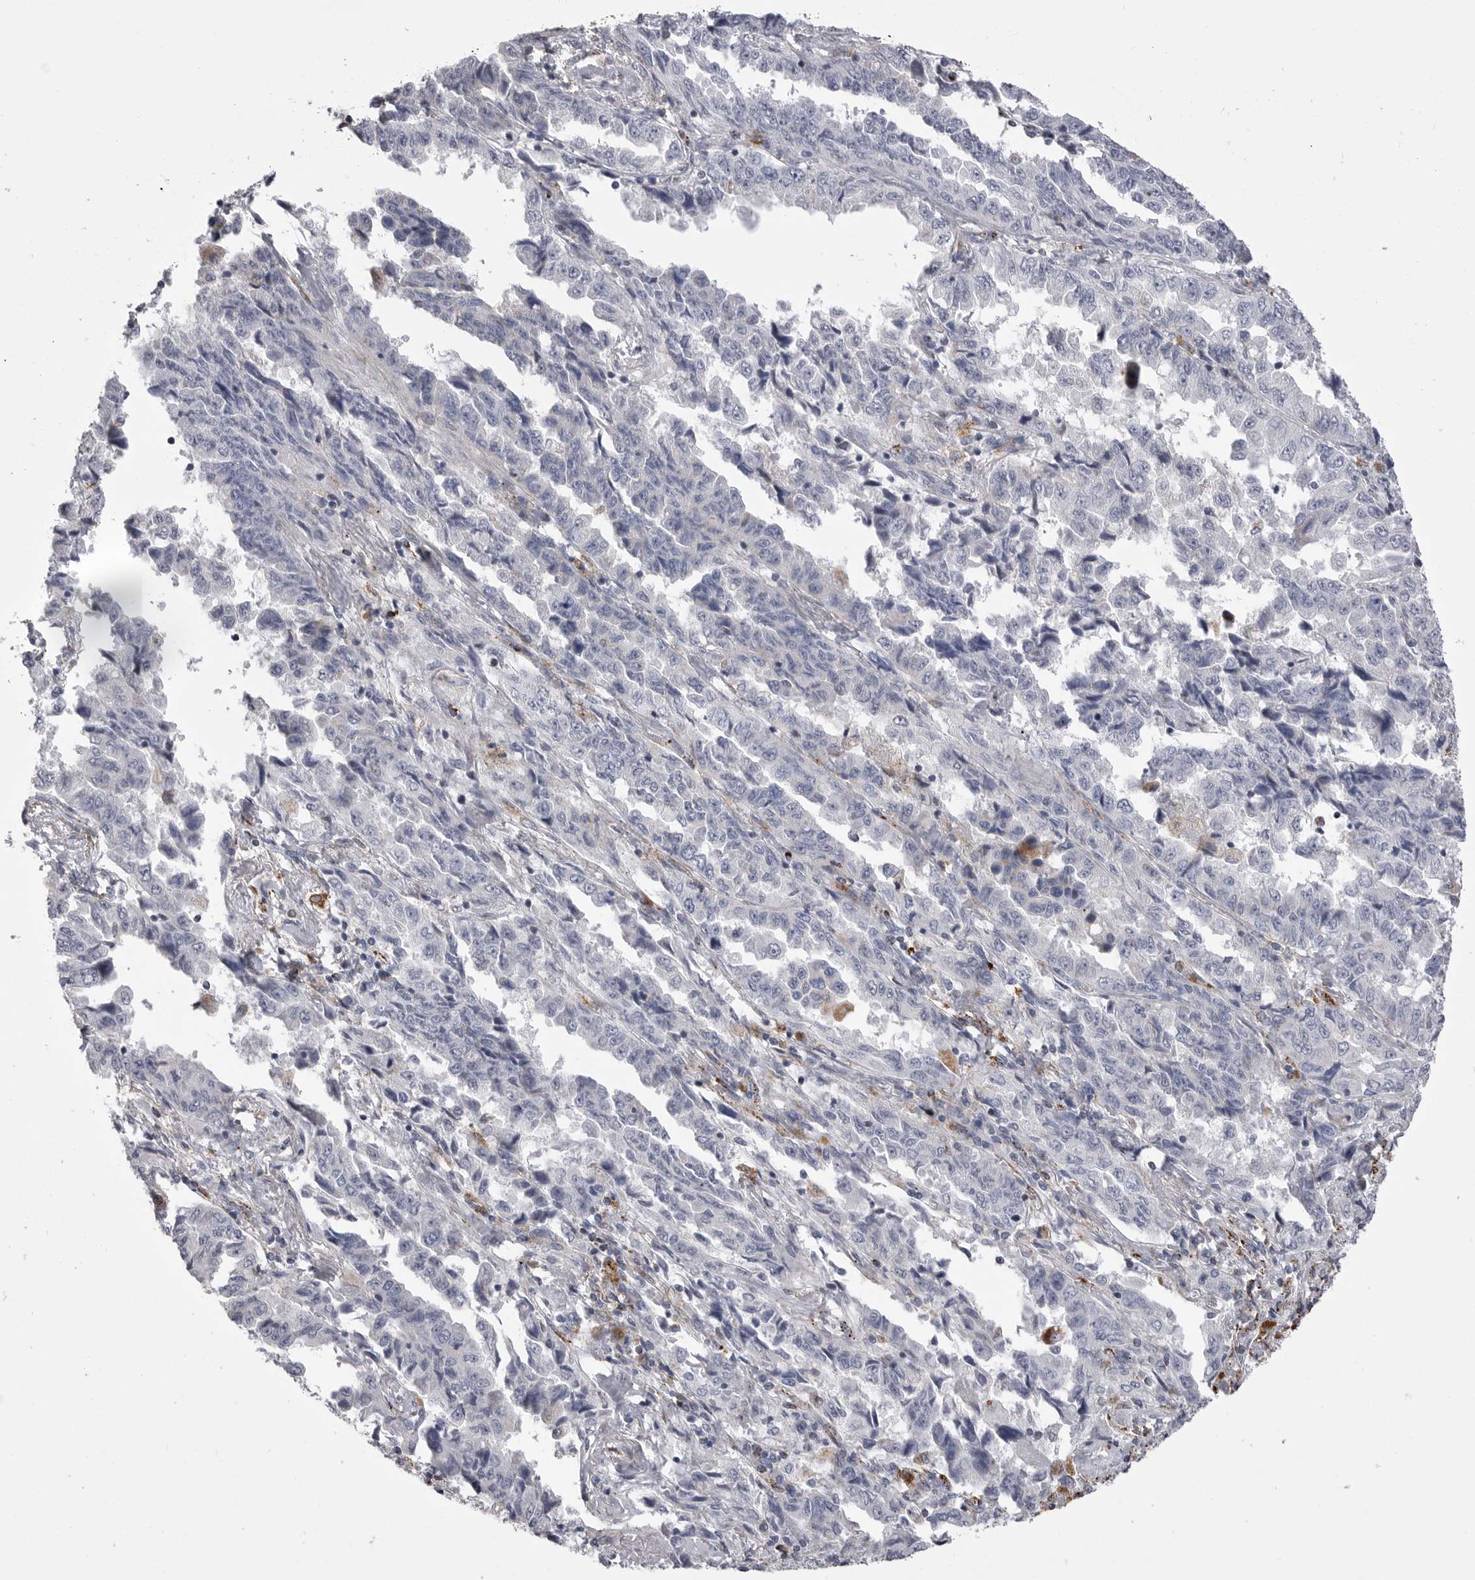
{"staining": {"intensity": "negative", "quantity": "none", "location": "none"}, "tissue": "lung cancer", "cell_type": "Tumor cells", "image_type": "cancer", "snomed": [{"axis": "morphology", "description": "Adenocarcinoma, NOS"}, {"axis": "topography", "description": "Lung"}], "caption": "Immunohistochemistry (IHC) histopathology image of neoplastic tissue: adenocarcinoma (lung) stained with DAB displays no significant protein staining in tumor cells.", "gene": "PSPN", "patient": {"sex": "female", "age": 51}}